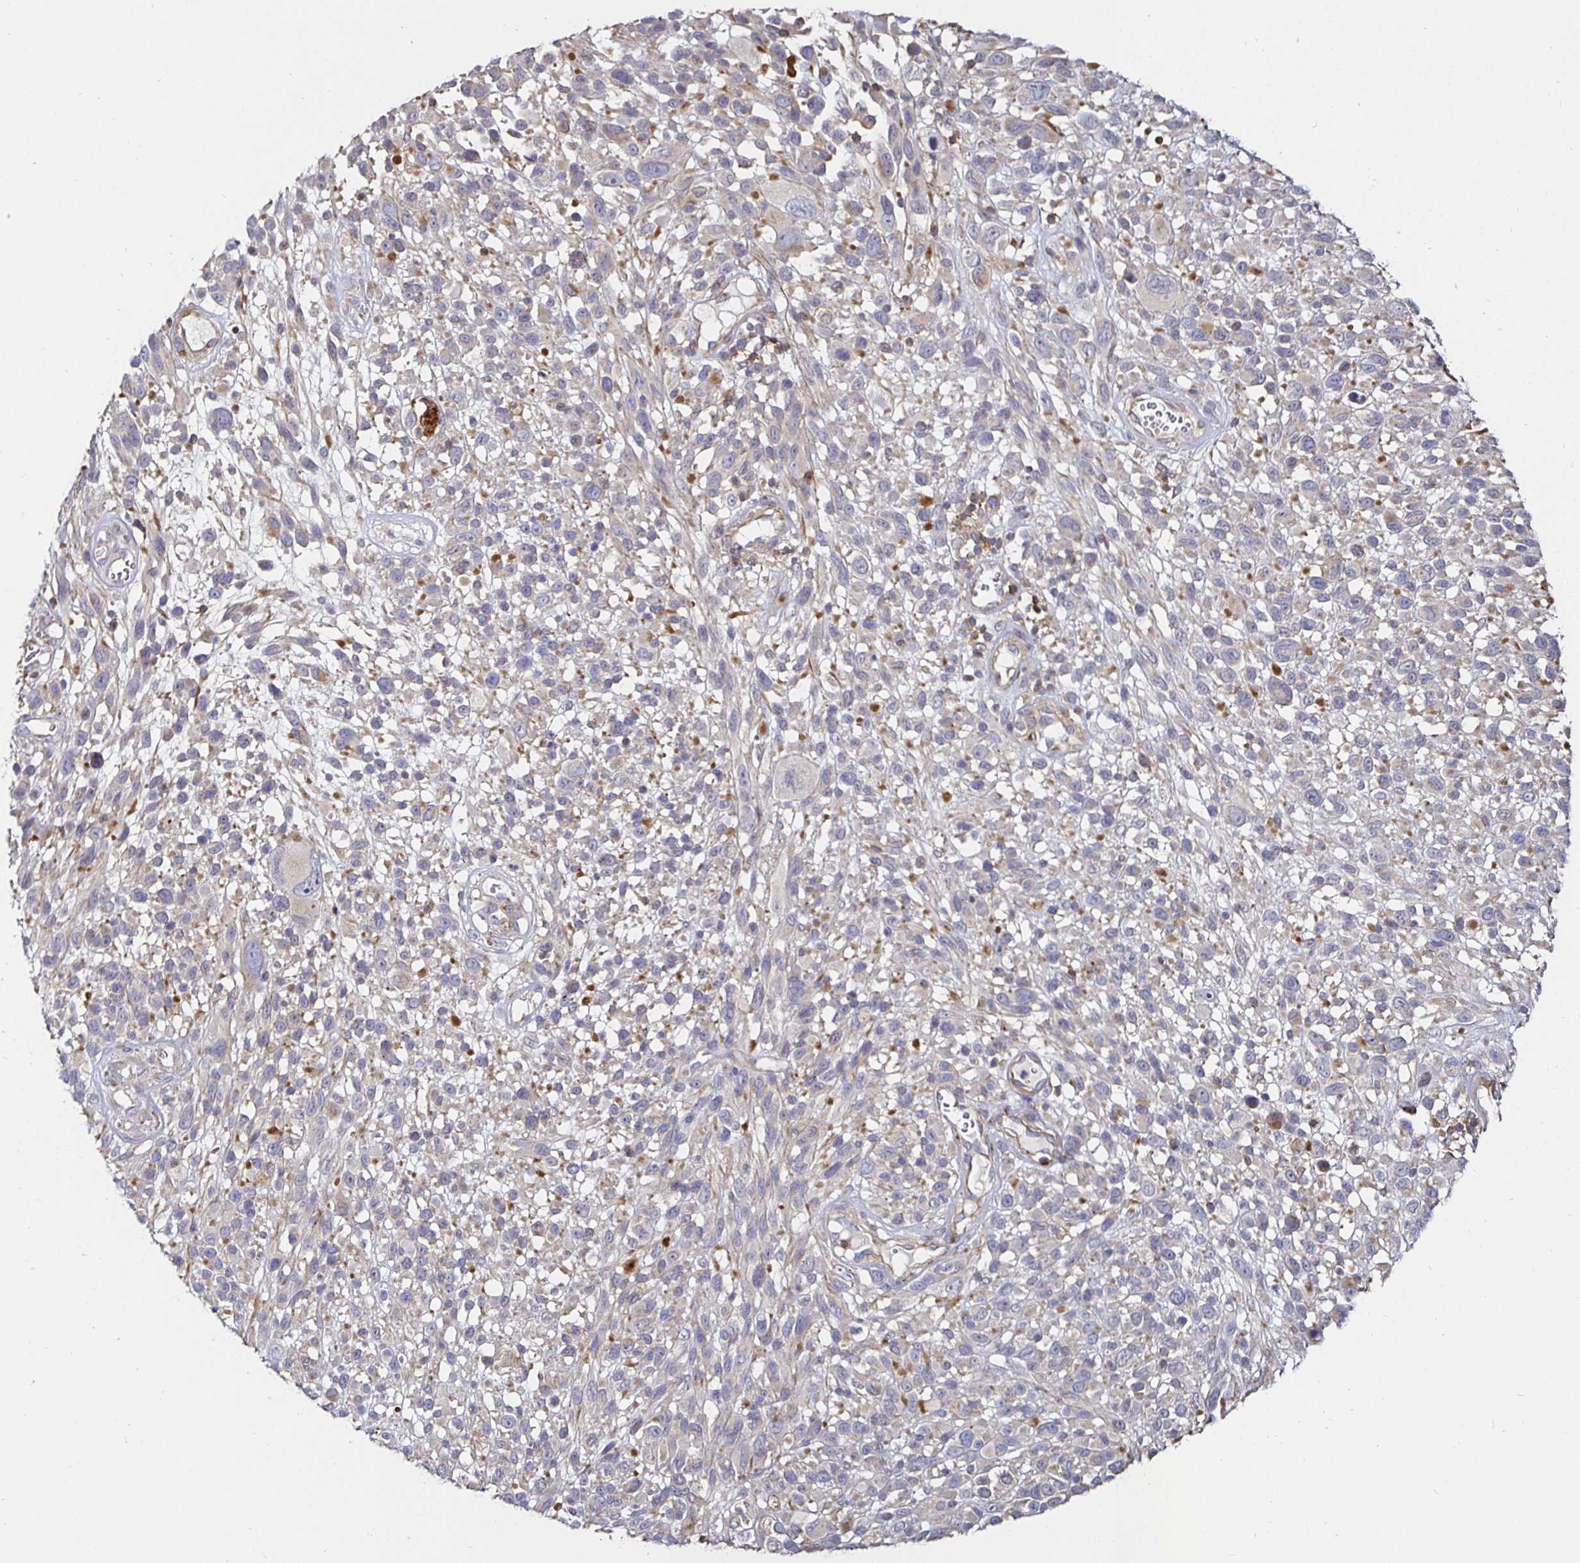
{"staining": {"intensity": "moderate", "quantity": "<25%", "location": "cytoplasmic/membranous"}, "tissue": "melanoma", "cell_type": "Tumor cells", "image_type": "cancer", "snomed": [{"axis": "morphology", "description": "Malignant melanoma, NOS"}, {"axis": "topography", "description": "Skin"}], "caption": "Immunohistochemistry (IHC) histopathology image of human melanoma stained for a protein (brown), which displays low levels of moderate cytoplasmic/membranous staining in approximately <25% of tumor cells.", "gene": "GJA4", "patient": {"sex": "male", "age": 68}}